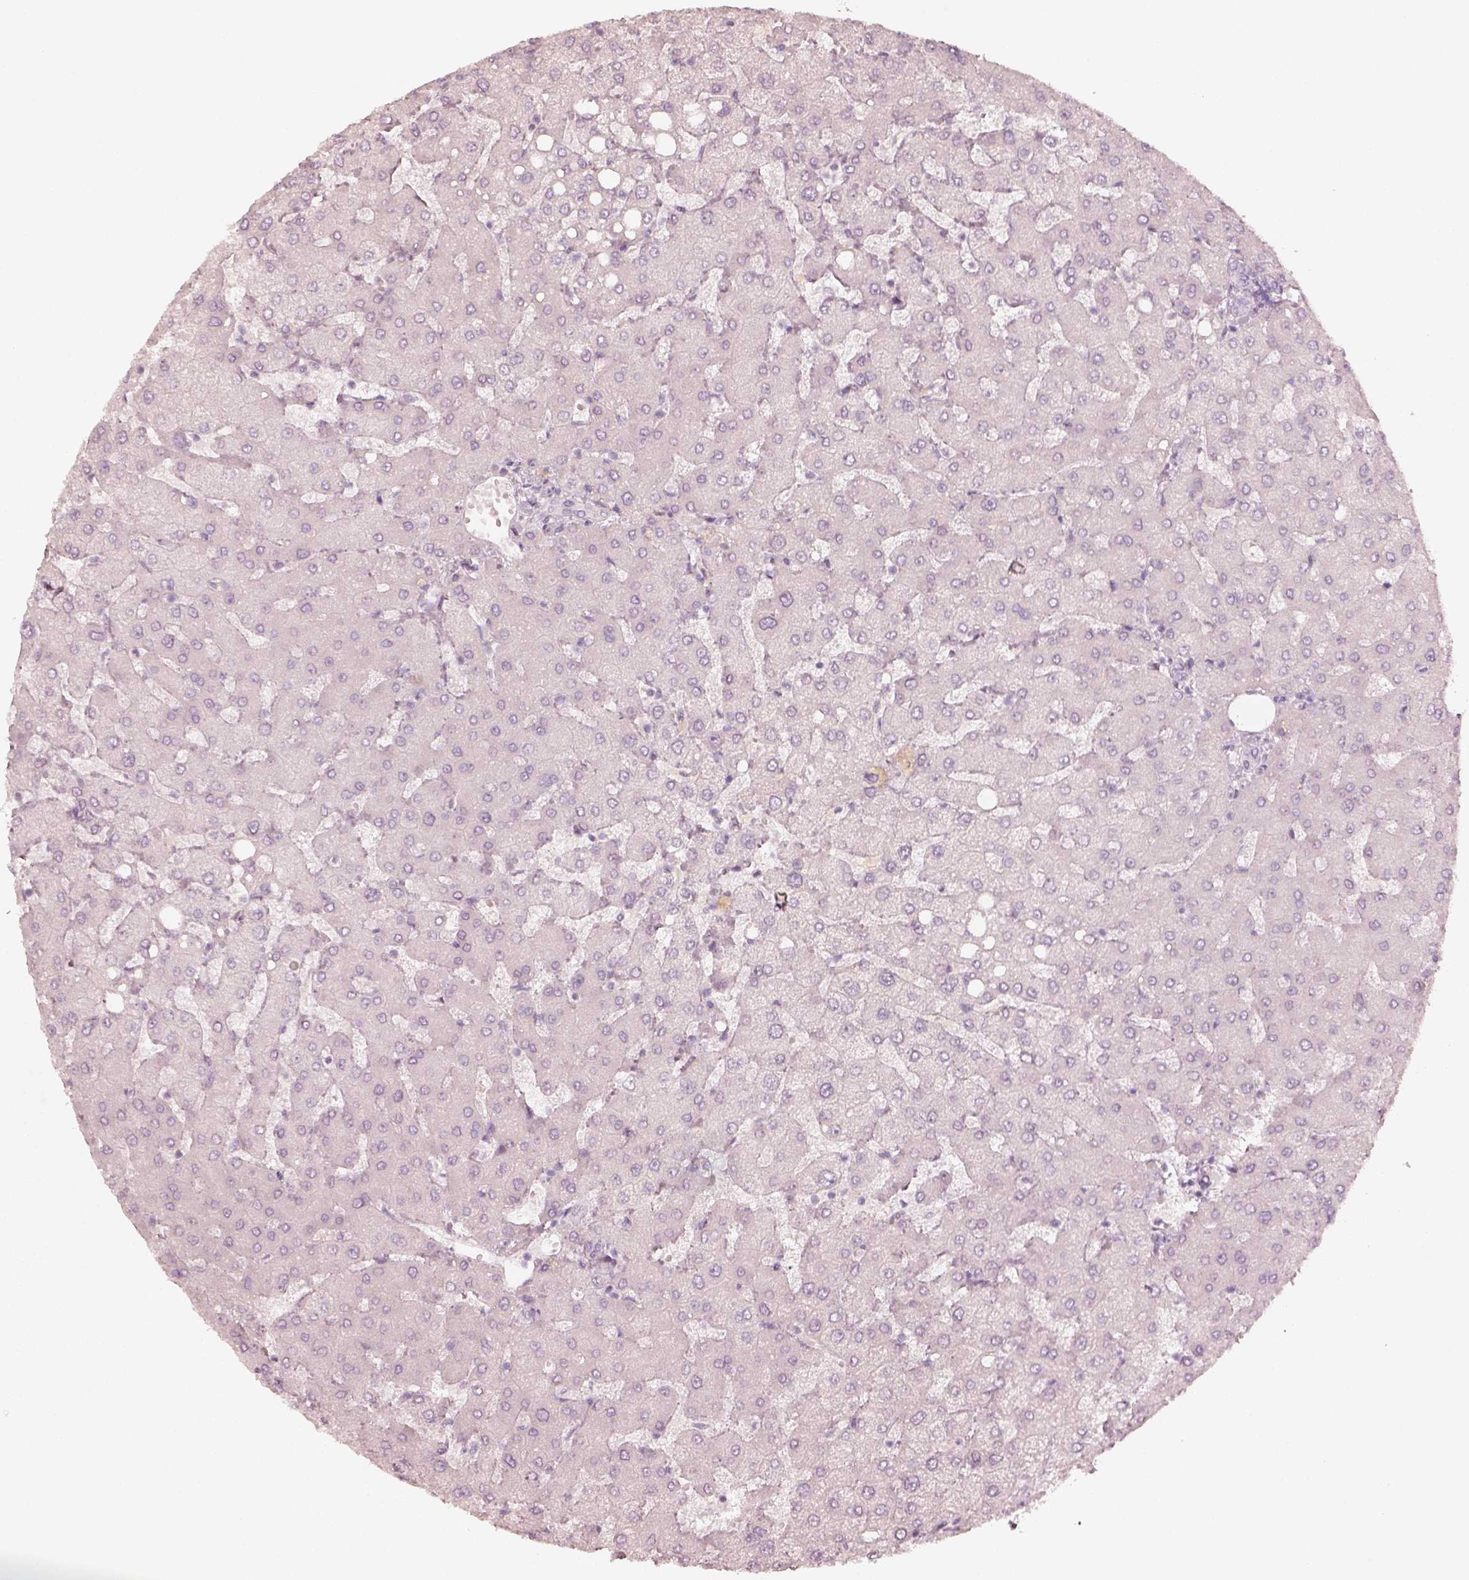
{"staining": {"intensity": "negative", "quantity": "none", "location": "none"}, "tissue": "liver", "cell_type": "Cholangiocytes", "image_type": "normal", "snomed": [{"axis": "morphology", "description": "Normal tissue, NOS"}, {"axis": "topography", "description": "Liver"}], "caption": "Cholangiocytes show no significant protein positivity in benign liver. (Stains: DAB (3,3'-diaminobenzidine) immunohistochemistry (IHC) with hematoxylin counter stain, Microscopy: brightfield microscopy at high magnification).", "gene": "KRT82", "patient": {"sex": "female", "age": 54}}